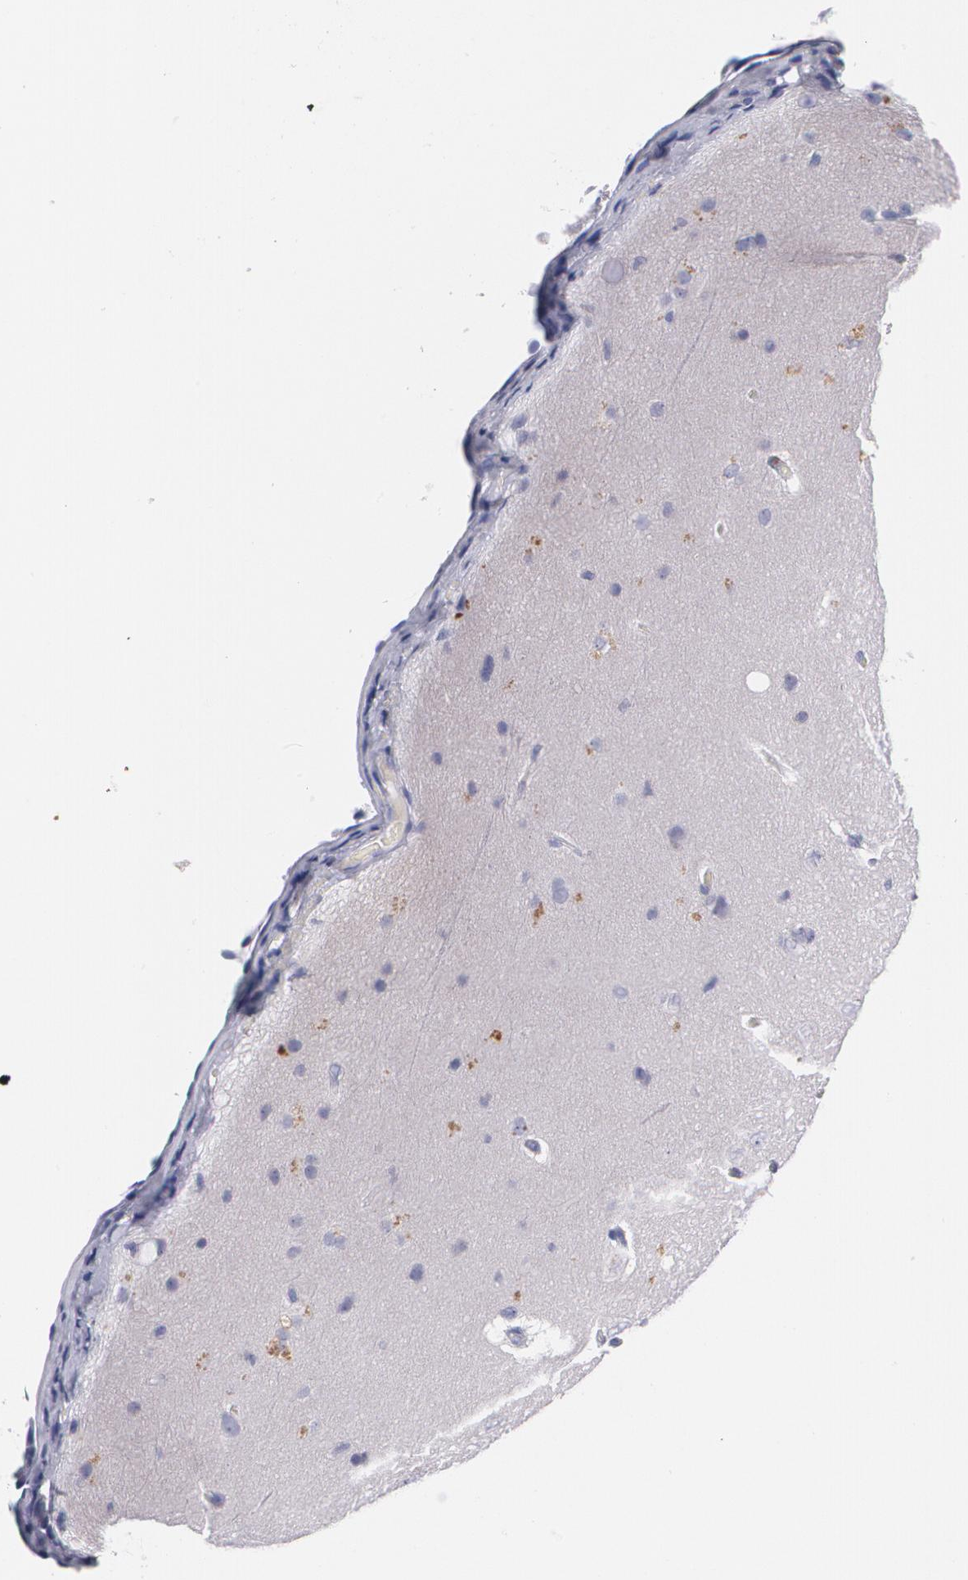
{"staining": {"intensity": "negative", "quantity": "none", "location": "none"}, "tissue": "cerebral cortex", "cell_type": "Endothelial cells", "image_type": "normal", "snomed": [{"axis": "morphology", "description": "Normal tissue, NOS"}, {"axis": "topography", "description": "Cerebral cortex"}], "caption": "High magnification brightfield microscopy of normal cerebral cortex stained with DAB (3,3'-diaminobenzidine) (brown) and counterstained with hematoxylin (blue): endothelial cells show no significant staining.", "gene": "HMMR", "patient": {"sex": "female", "age": 45}}